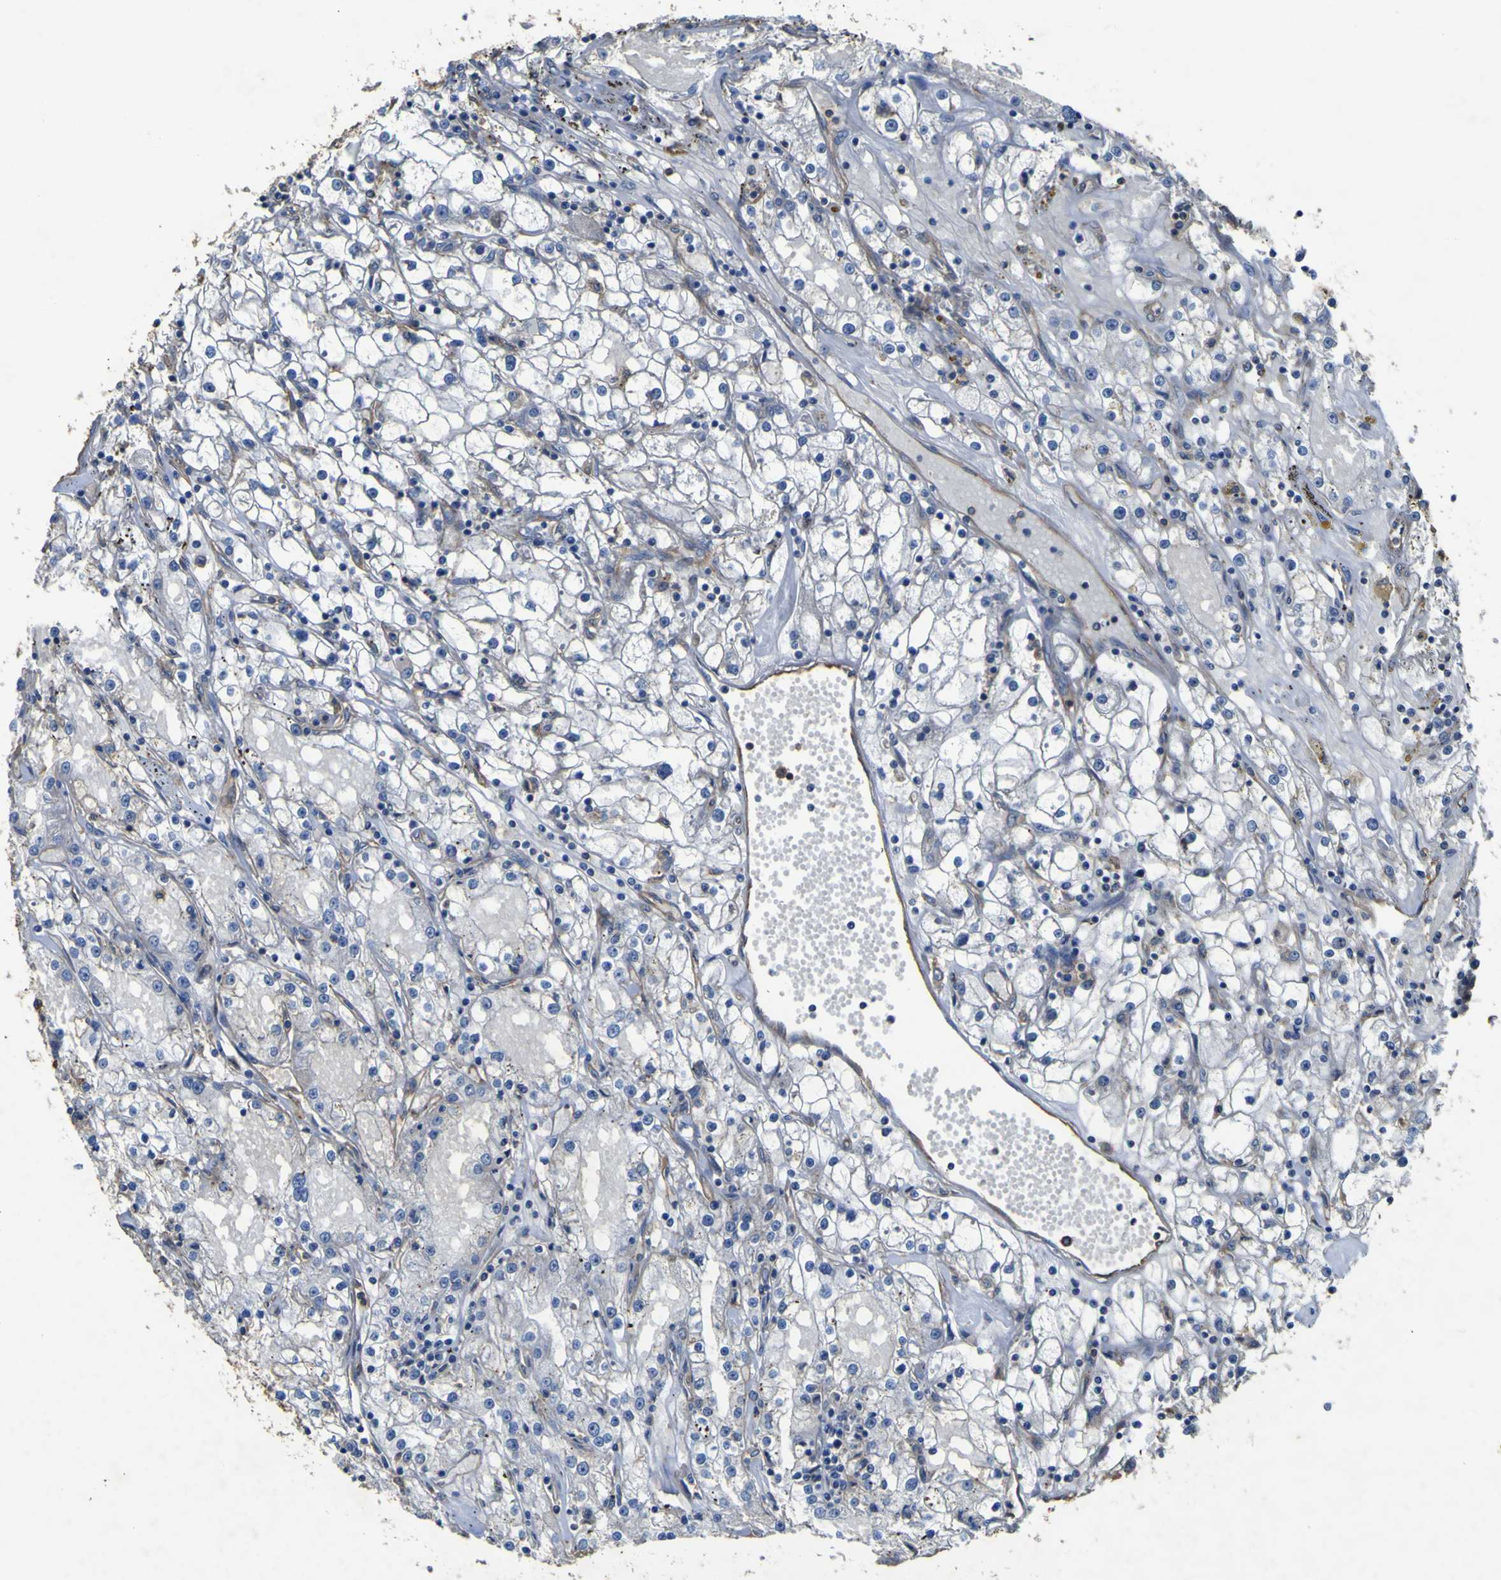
{"staining": {"intensity": "weak", "quantity": "<25%", "location": "cytoplasmic/membranous"}, "tissue": "renal cancer", "cell_type": "Tumor cells", "image_type": "cancer", "snomed": [{"axis": "morphology", "description": "Adenocarcinoma, NOS"}, {"axis": "topography", "description": "Kidney"}], "caption": "Human adenocarcinoma (renal) stained for a protein using immunohistochemistry (IHC) exhibits no staining in tumor cells.", "gene": "TNFSF15", "patient": {"sex": "male", "age": 56}}